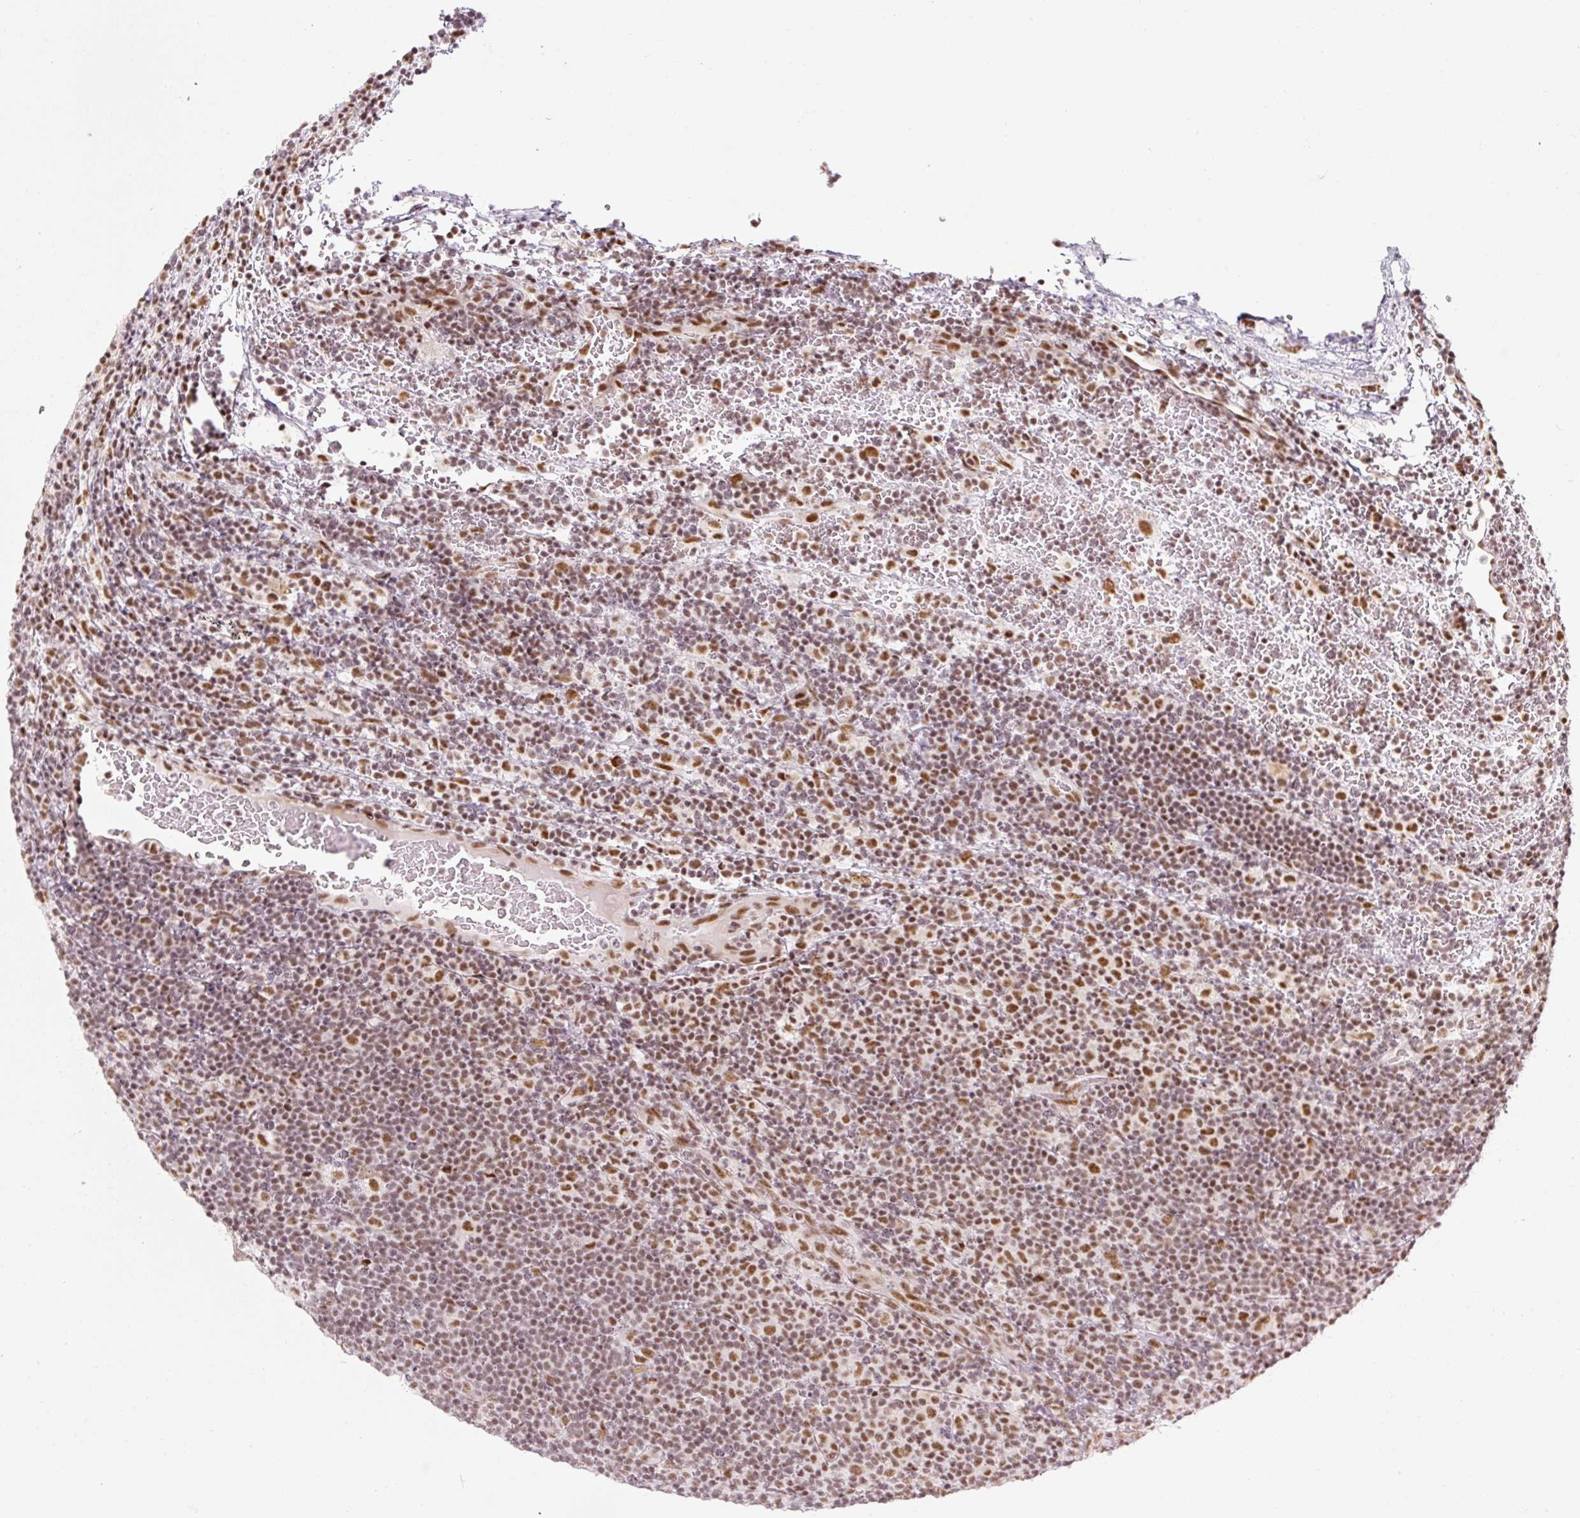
{"staining": {"intensity": "moderate", "quantity": ">75%", "location": "nuclear"}, "tissue": "lymphoma", "cell_type": "Tumor cells", "image_type": "cancer", "snomed": [{"axis": "morphology", "description": "Hodgkin's disease, NOS"}, {"axis": "topography", "description": "Lymph node"}], "caption": "IHC (DAB (3,3'-diaminobenzidine)) staining of lymphoma displays moderate nuclear protein staining in about >75% of tumor cells. IHC stains the protein of interest in brown and the nuclei are stained blue.", "gene": "U2AF2", "patient": {"sex": "female", "age": 57}}